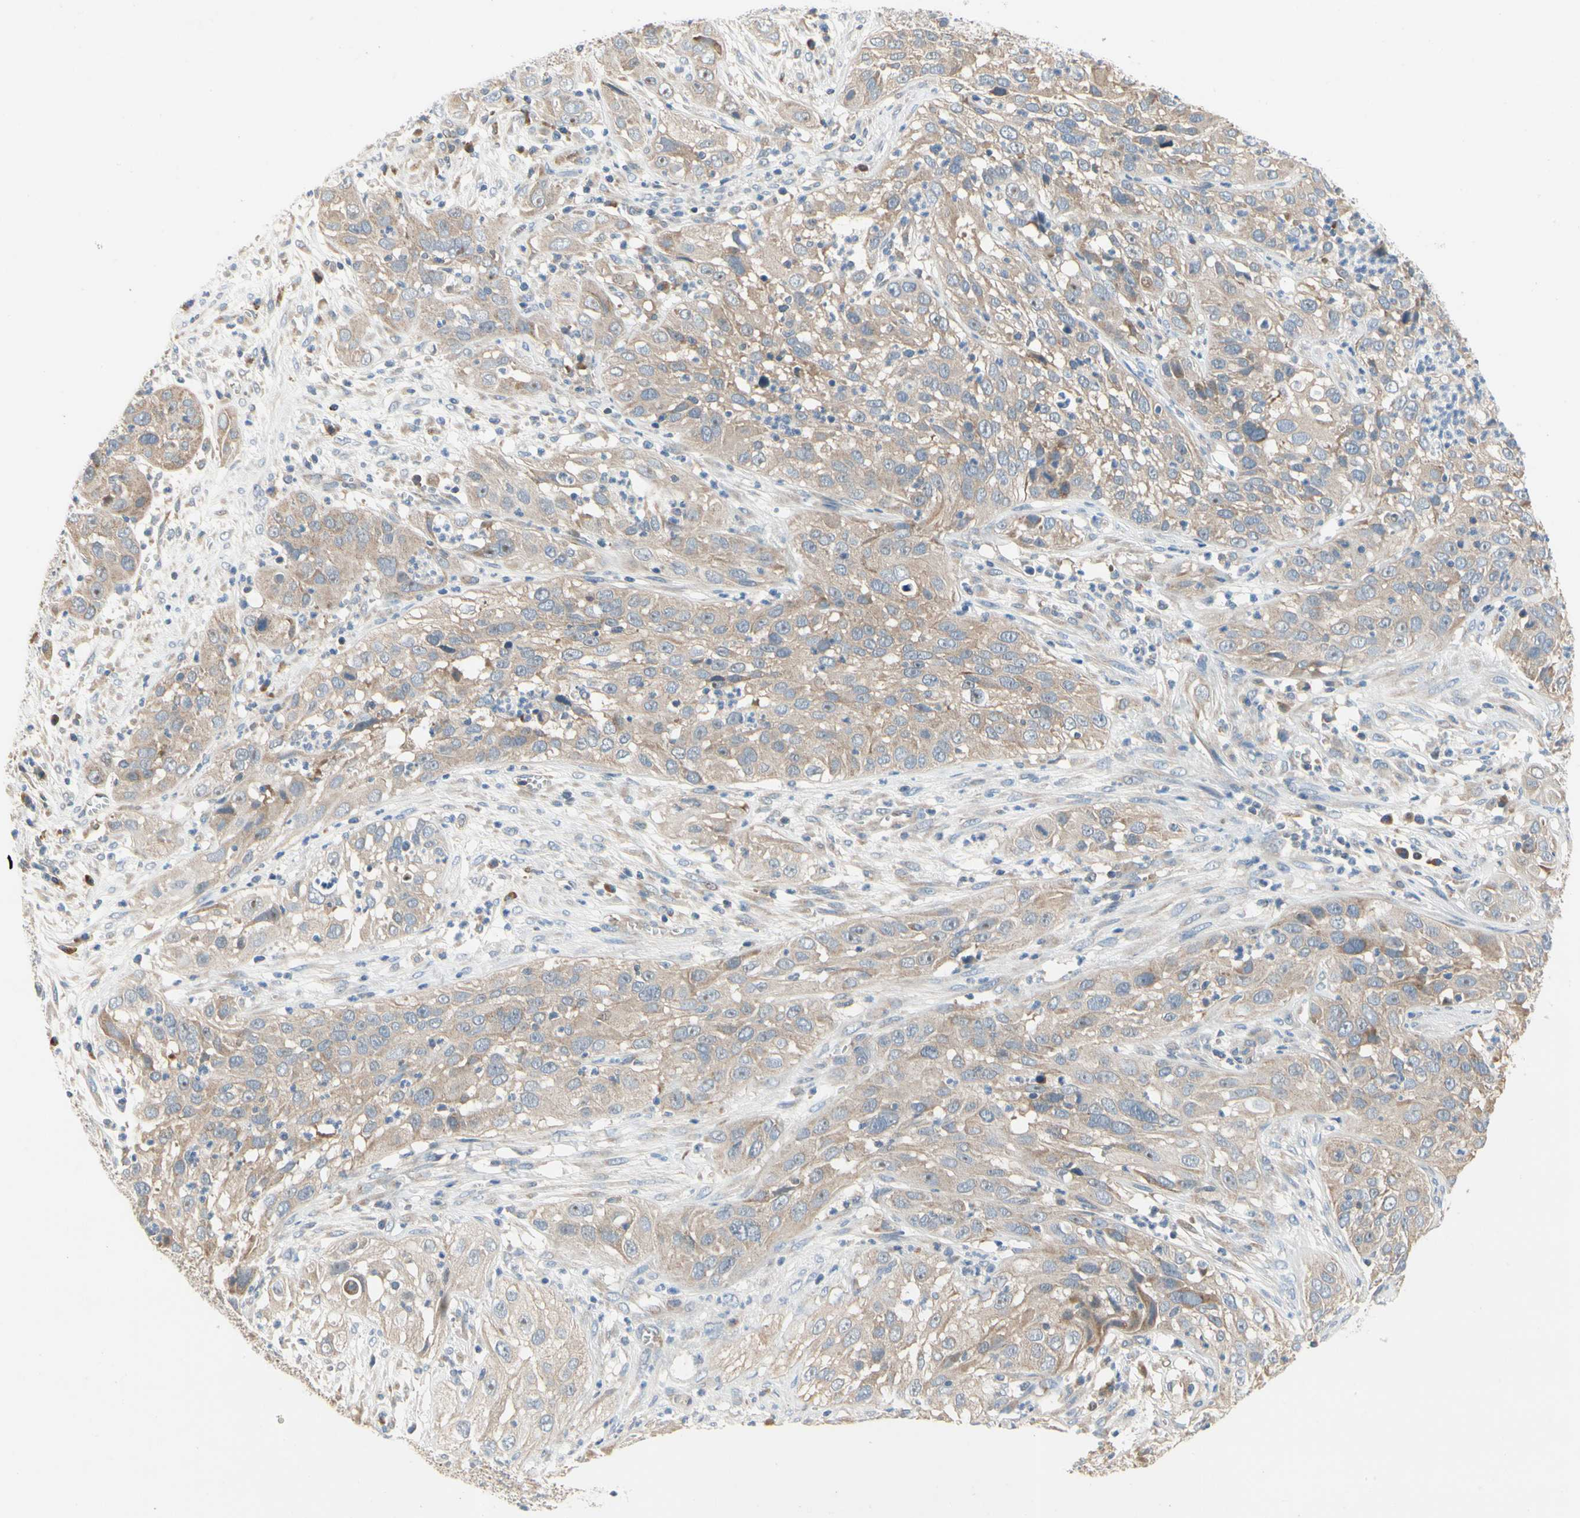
{"staining": {"intensity": "moderate", "quantity": ">75%", "location": "cytoplasmic/membranous"}, "tissue": "cervical cancer", "cell_type": "Tumor cells", "image_type": "cancer", "snomed": [{"axis": "morphology", "description": "Squamous cell carcinoma, NOS"}, {"axis": "topography", "description": "Cervix"}], "caption": "About >75% of tumor cells in human squamous cell carcinoma (cervical) reveal moderate cytoplasmic/membranous protein positivity as visualized by brown immunohistochemical staining.", "gene": "KLHDC8B", "patient": {"sex": "female", "age": 32}}